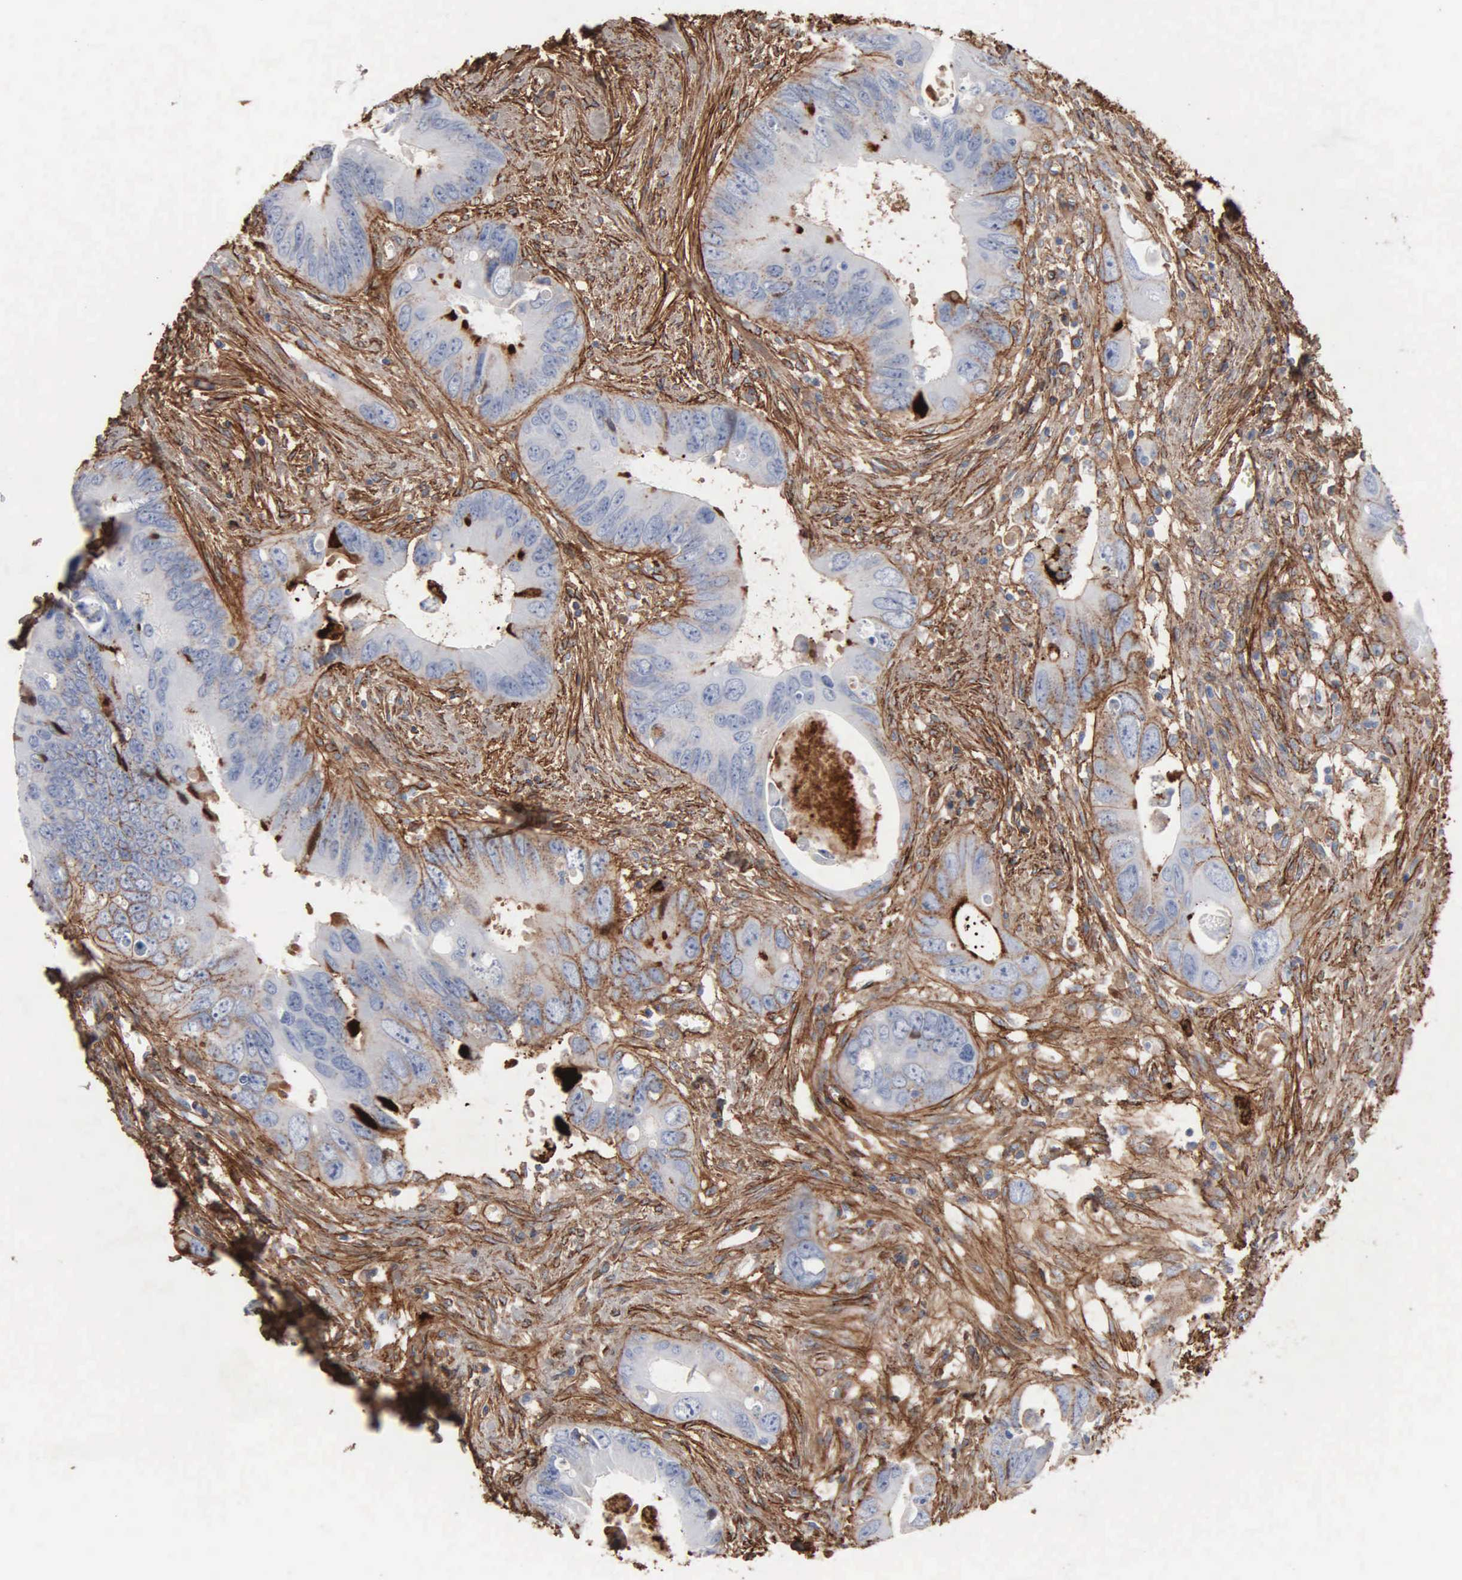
{"staining": {"intensity": "weak", "quantity": "<25%", "location": "cytoplasmic/membranous"}, "tissue": "colorectal cancer", "cell_type": "Tumor cells", "image_type": "cancer", "snomed": [{"axis": "morphology", "description": "Adenocarcinoma, NOS"}, {"axis": "topography", "description": "Rectum"}], "caption": "Tumor cells show no significant expression in adenocarcinoma (colorectal).", "gene": "FN1", "patient": {"sex": "male", "age": 70}}